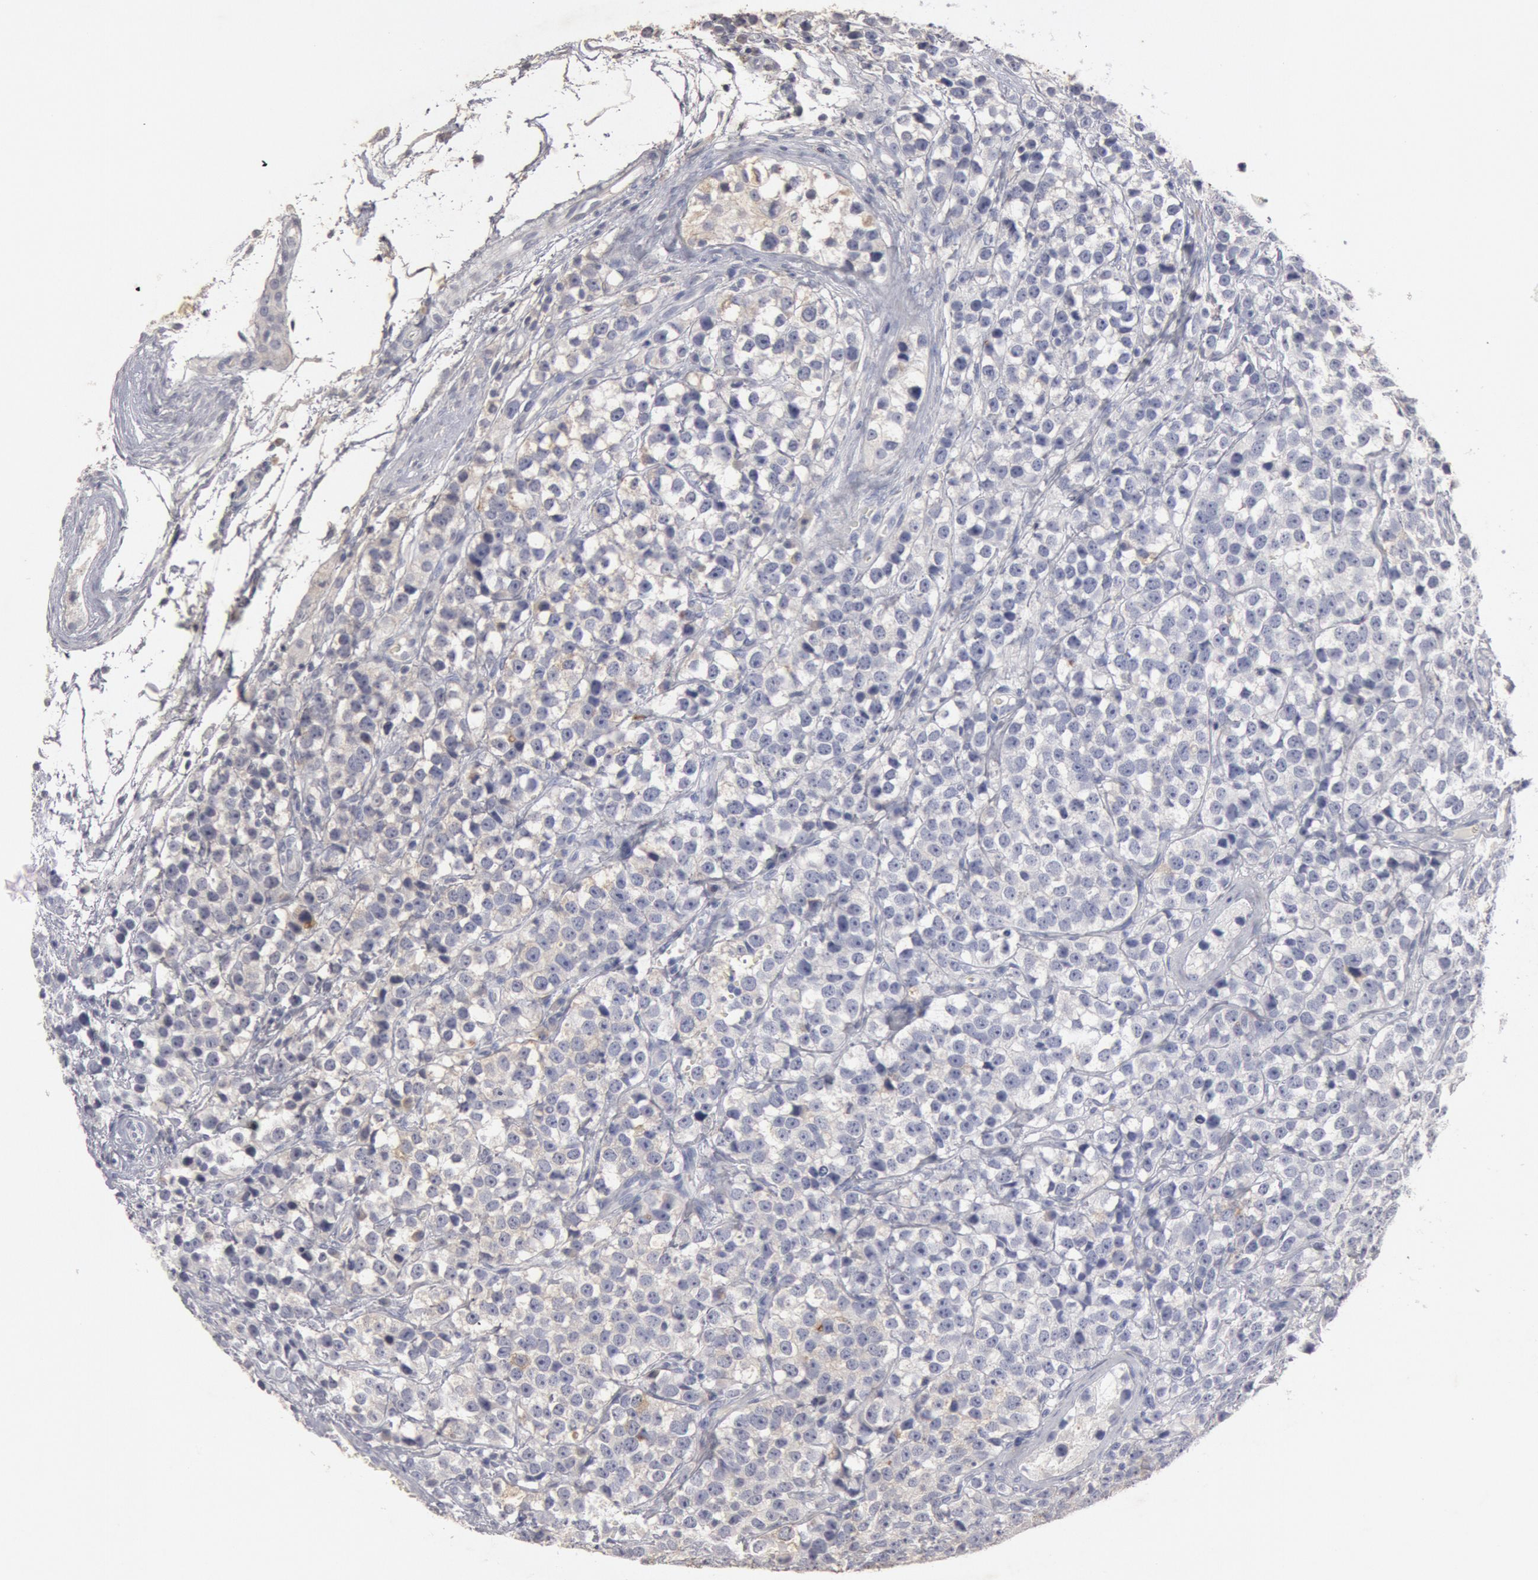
{"staining": {"intensity": "negative", "quantity": "none", "location": "none"}, "tissue": "testis cancer", "cell_type": "Tumor cells", "image_type": "cancer", "snomed": [{"axis": "morphology", "description": "Seminoma, NOS"}, {"axis": "topography", "description": "Testis"}], "caption": "Testis cancer was stained to show a protein in brown. There is no significant staining in tumor cells.", "gene": "FOXA2", "patient": {"sex": "male", "age": 25}}